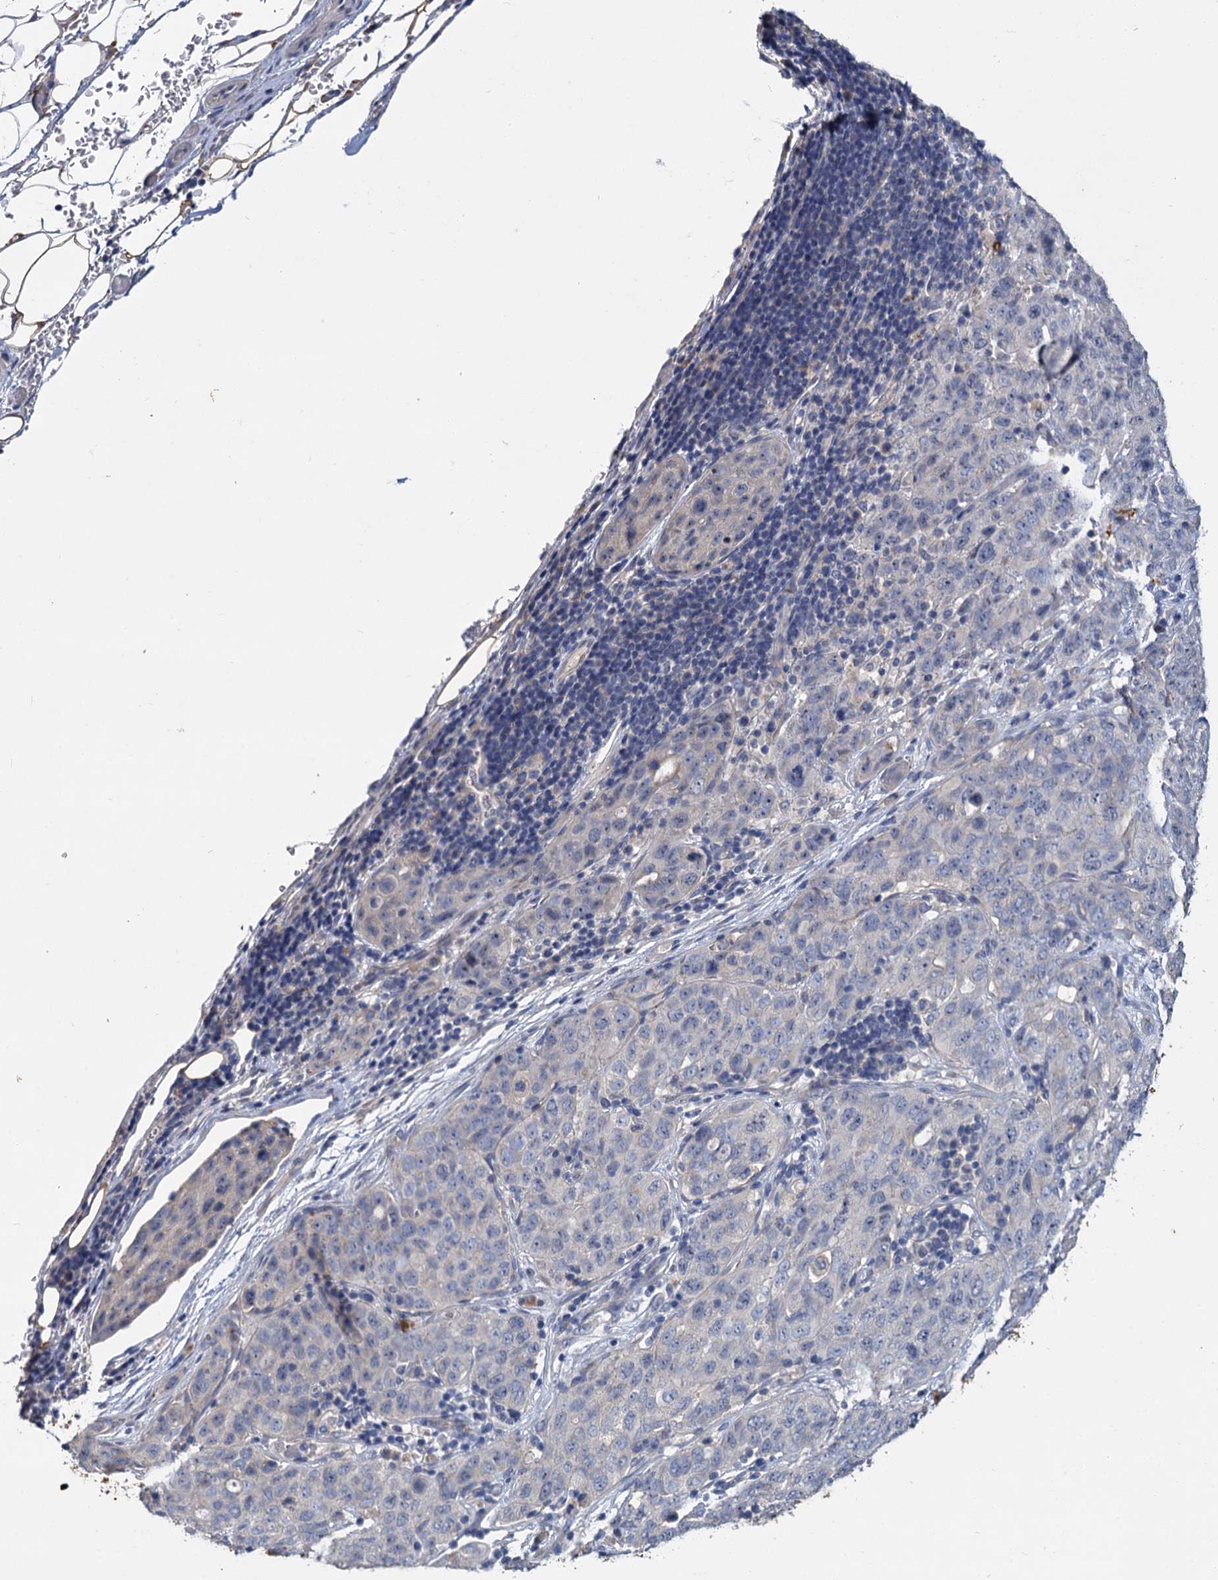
{"staining": {"intensity": "negative", "quantity": "none", "location": "none"}, "tissue": "stomach cancer", "cell_type": "Tumor cells", "image_type": "cancer", "snomed": [{"axis": "morphology", "description": "Normal tissue, NOS"}, {"axis": "morphology", "description": "Adenocarcinoma, NOS"}, {"axis": "topography", "description": "Lymph node"}, {"axis": "topography", "description": "Stomach"}], "caption": "Immunohistochemistry (IHC) micrograph of stomach adenocarcinoma stained for a protein (brown), which reveals no expression in tumor cells.", "gene": "ATP9A", "patient": {"sex": "male", "age": 48}}